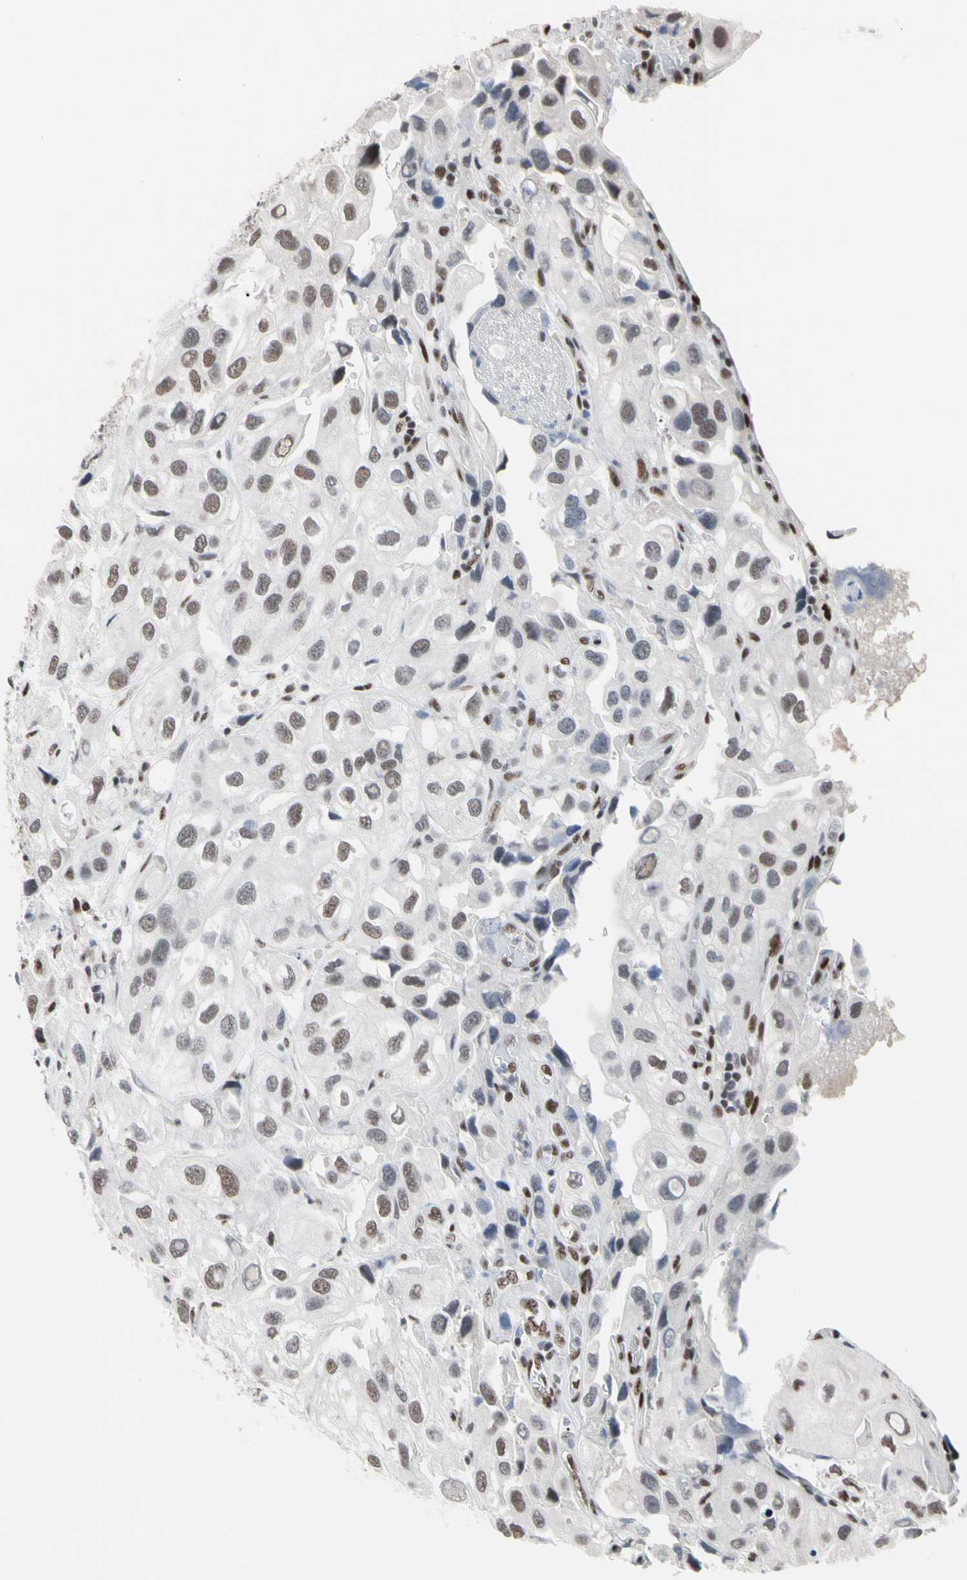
{"staining": {"intensity": "moderate", "quantity": "25%-75%", "location": "nuclear"}, "tissue": "urothelial cancer", "cell_type": "Tumor cells", "image_type": "cancer", "snomed": [{"axis": "morphology", "description": "Urothelial carcinoma, High grade"}, {"axis": "topography", "description": "Urinary bladder"}], "caption": "Tumor cells reveal medium levels of moderate nuclear staining in about 25%-75% of cells in human urothelial cancer.", "gene": "FAM98B", "patient": {"sex": "female", "age": 64}}